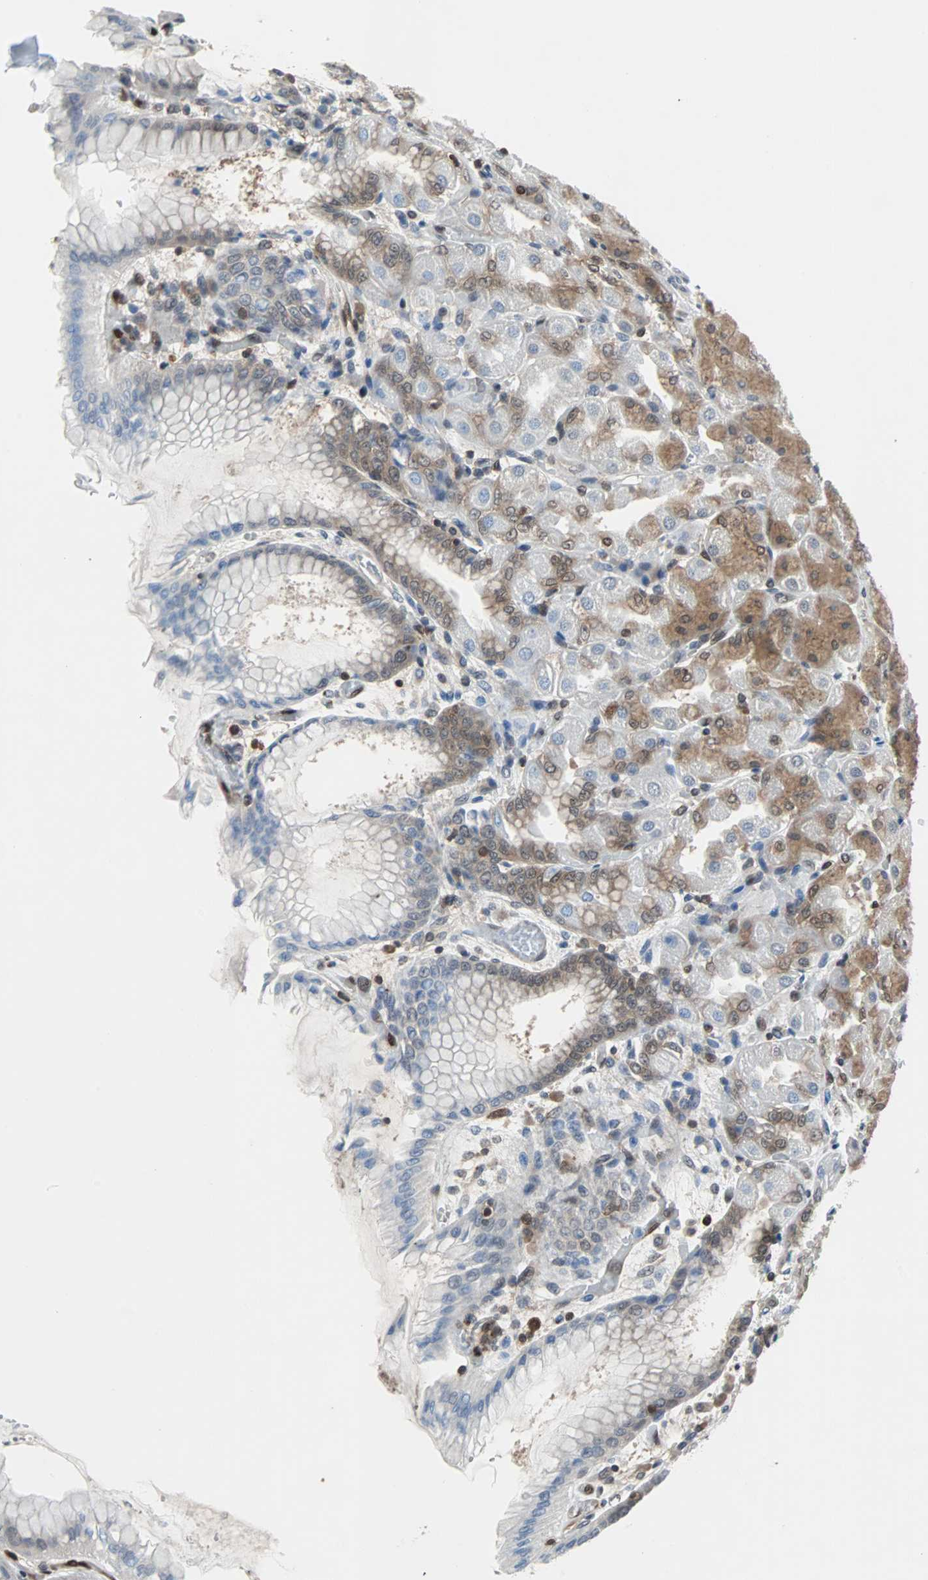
{"staining": {"intensity": "moderate", "quantity": "25%-75%", "location": "cytoplasmic/membranous,nuclear"}, "tissue": "stomach", "cell_type": "Glandular cells", "image_type": "normal", "snomed": [{"axis": "morphology", "description": "Normal tissue, NOS"}, {"axis": "topography", "description": "Stomach, upper"}], "caption": "Immunohistochemistry (DAB) staining of normal stomach exhibits moderate cytoplasmic/membranous,nuclear protein positivity in approximately 25%-75% of glandular cells.", "gene": "MAP2K6", "patient": {"sex": "female", "age": 56}}